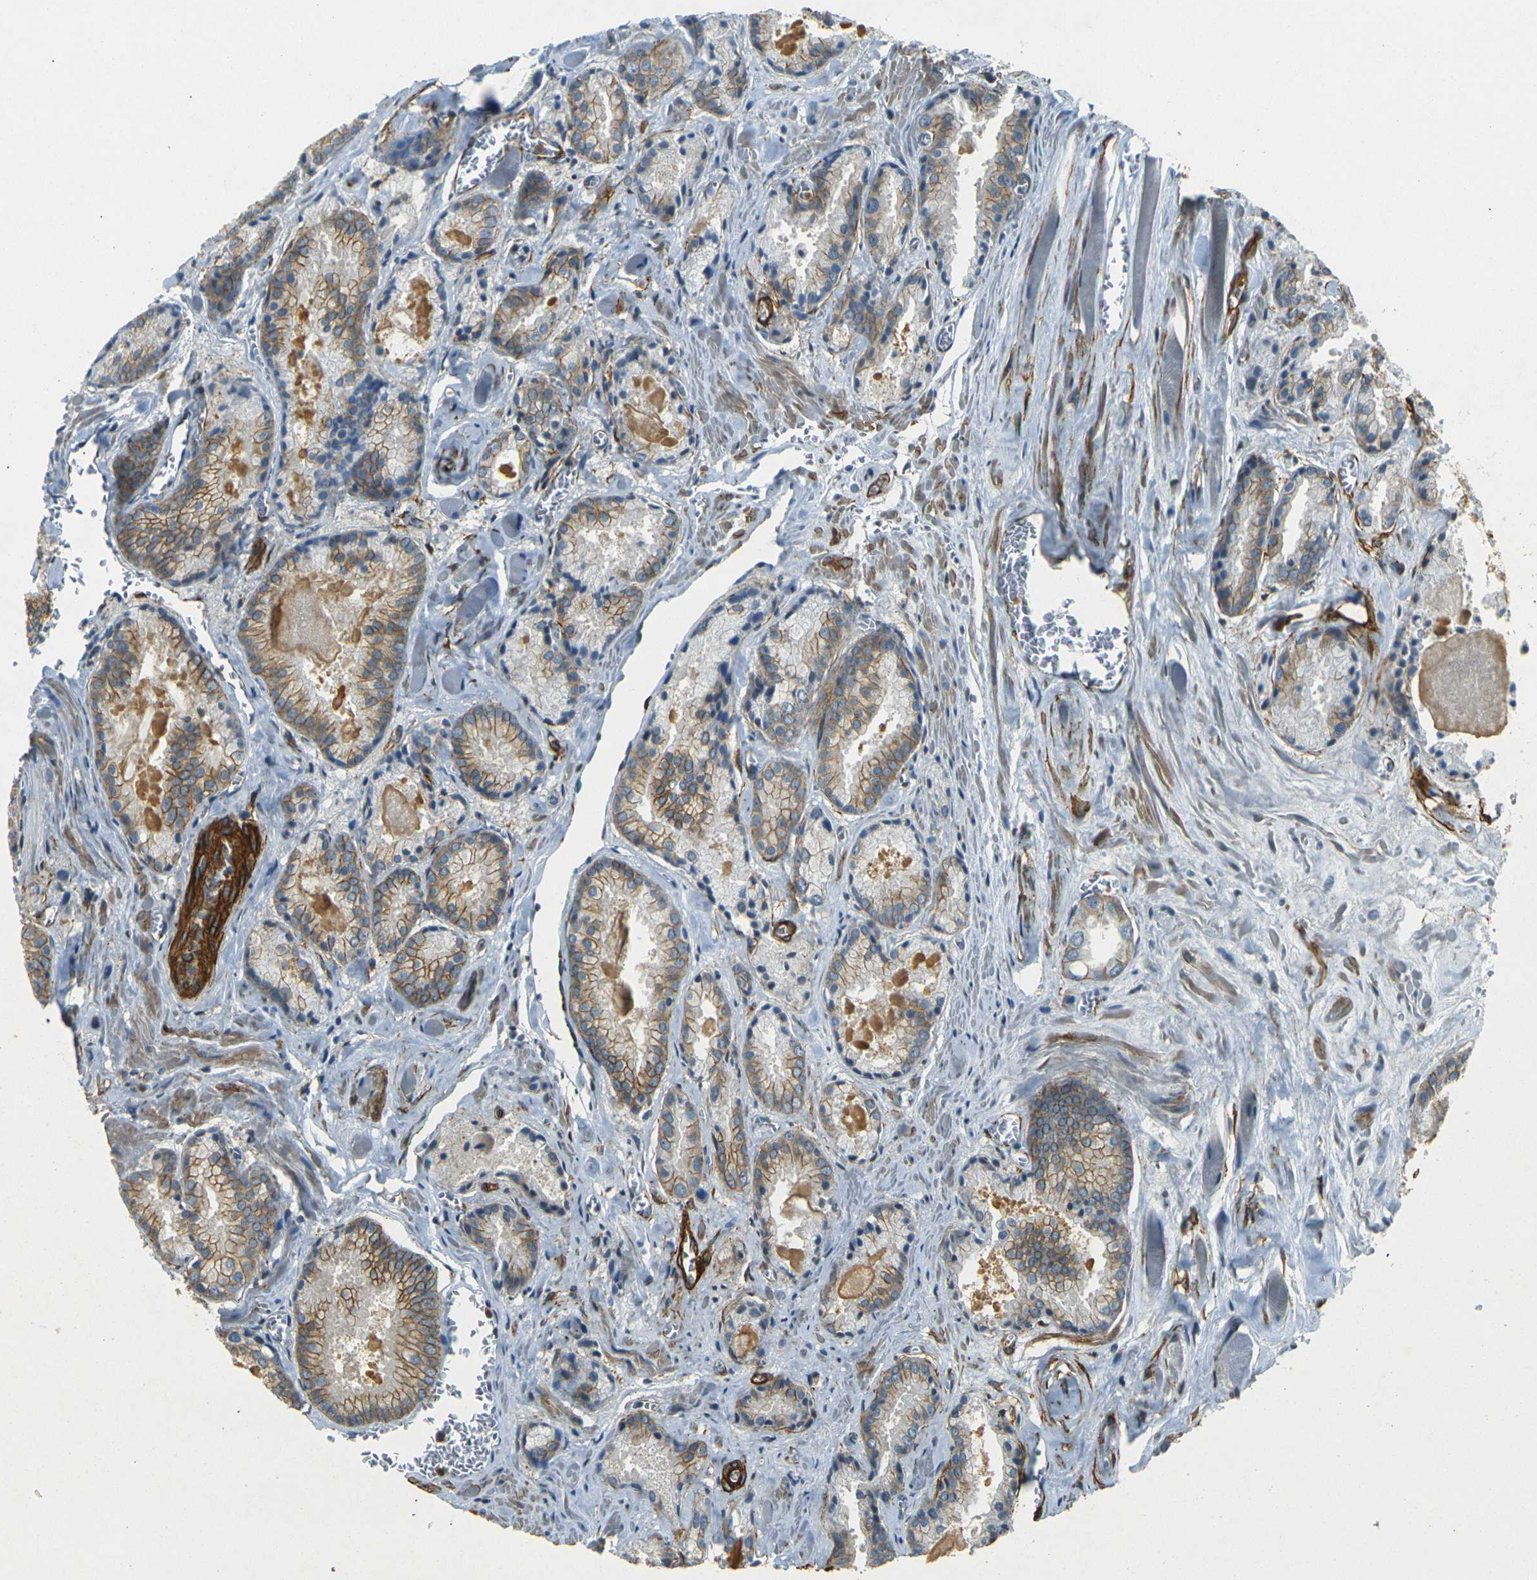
{"staining": {"intensity": "moderate", "quantity": ">75%", "location": "cytoplasmic/membranous"}, "tissue": "prostate cancer", "cell_type": "Tumor cells", "image_type": "cancer", "snomed": [{"axis": "morphology", "description": "Adenocarcinoma, Low grade"}, {"axis": "topography", "description": "Prostate"}], "caption": "About >75% of tumor cells in prostate cancer exhibit moderate cytoplasmic/membranous protein positivity as visualized by brown immunohistochemical staining.", "gene": "EPHA7", "patient": {"sex": "male", "age": 64}}